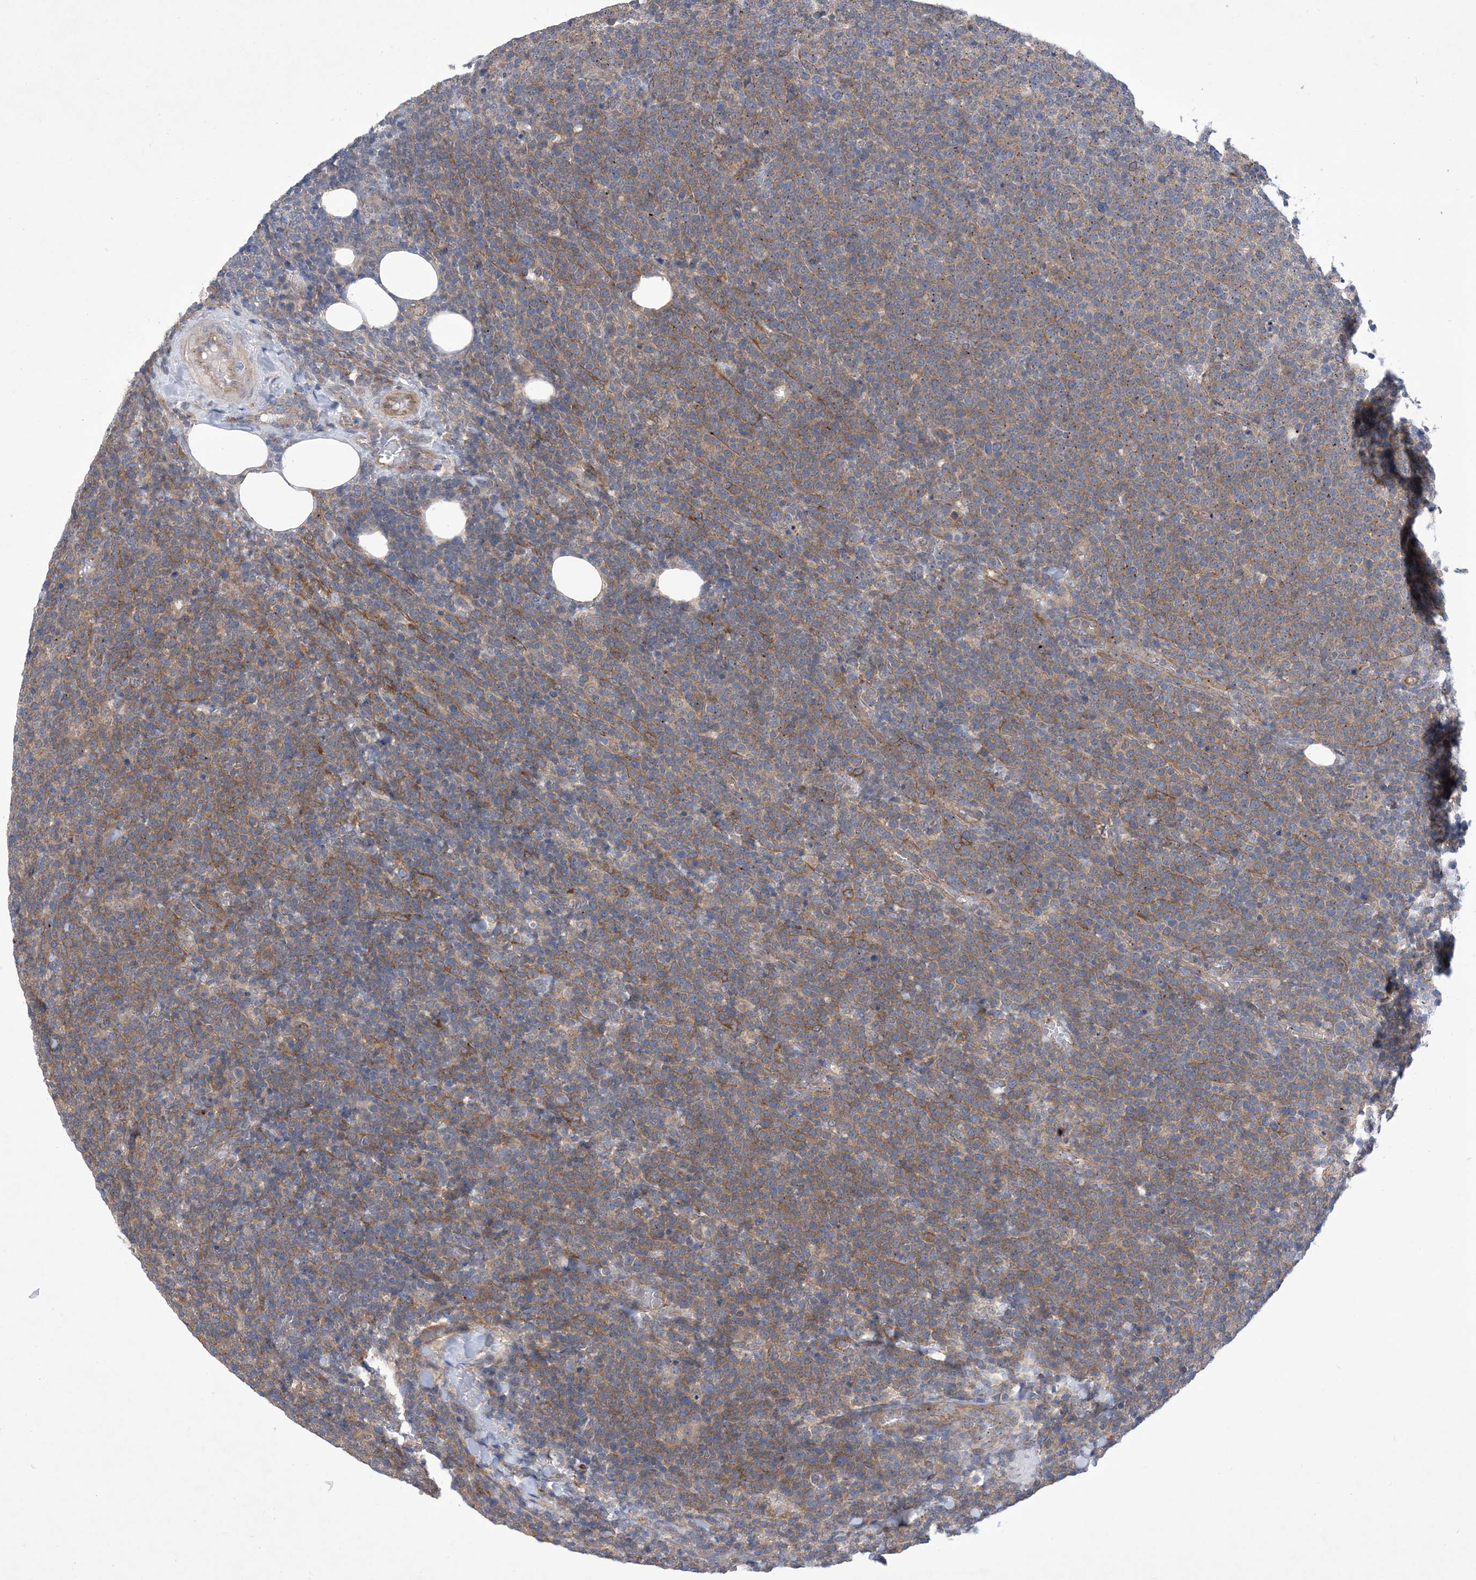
{"staining": {"intensity": "moderate", "quantity": ">75%", "location": "cytoplasmic/membranous"}, "tissue": "lymphoma", "cell_type": "Tumor cells", "image_type": "cancer", "snomed": [{"axis": "morphology", "description": "Malignant lymphoma, non-Hodgkin's type, High grade"}, {"axis": "topography", "description": "Lymph node"}], "caption": "High-magnification brightfield microscopy of lymphoma stained with DAB (3,3'-diaminobenzidine) (brown) and counterstained with hematoxylin (blue). tumor cells exhibit moderate cytoplasmic/membranous positivity is seen in approximately>75% of cells.", "gene": "EHBP1", "patient": {"sex": "male", "age": 61}}